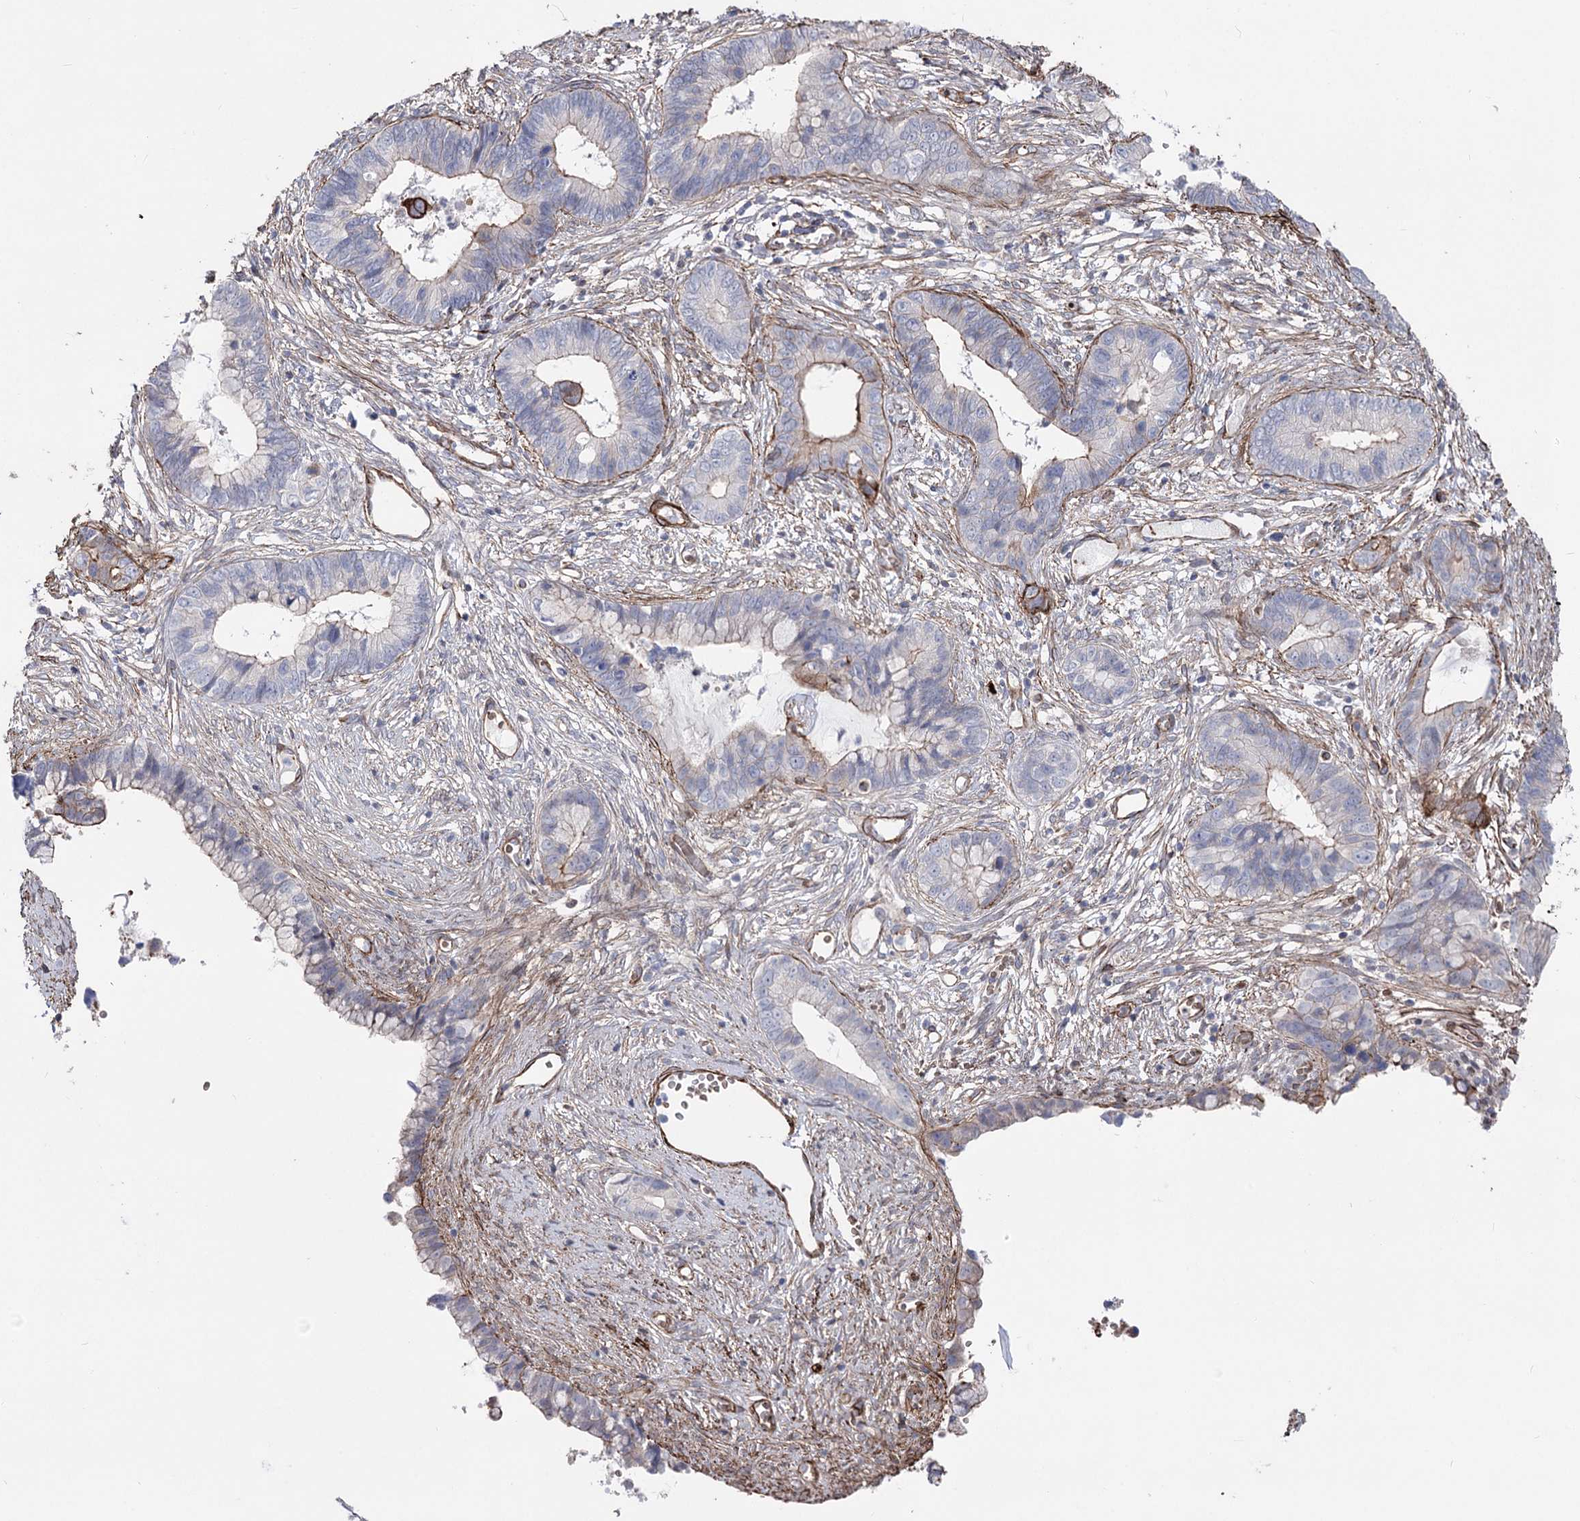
{"staining": {"intensity": "moderate", "quantity": "<25%", "location": "cytoplasmic/membranous"}, "tissue": "cervical cancer", "cell_type": "Tumor cells", "image_type": "cancer", "snomed": [{"axis": "morphology", "description": "Adenocarcinoma, NOS"}, {"axis": "topography", "description": "Cervix"}], "caption": "IHC staining of adenocarcinoma (cervical), which displays low levels of moderate cytoplasmic/membranous expression in about <25% of tumor cells indicating moderate cytoplasmic/membranous protein staining. The staining was performed using DAB (brown) for protein detection and nuclei were counterstained in hematoxylin (blue).", "gene": "ARHGAP20", "patient": {"sex": "female", "age": 44}}